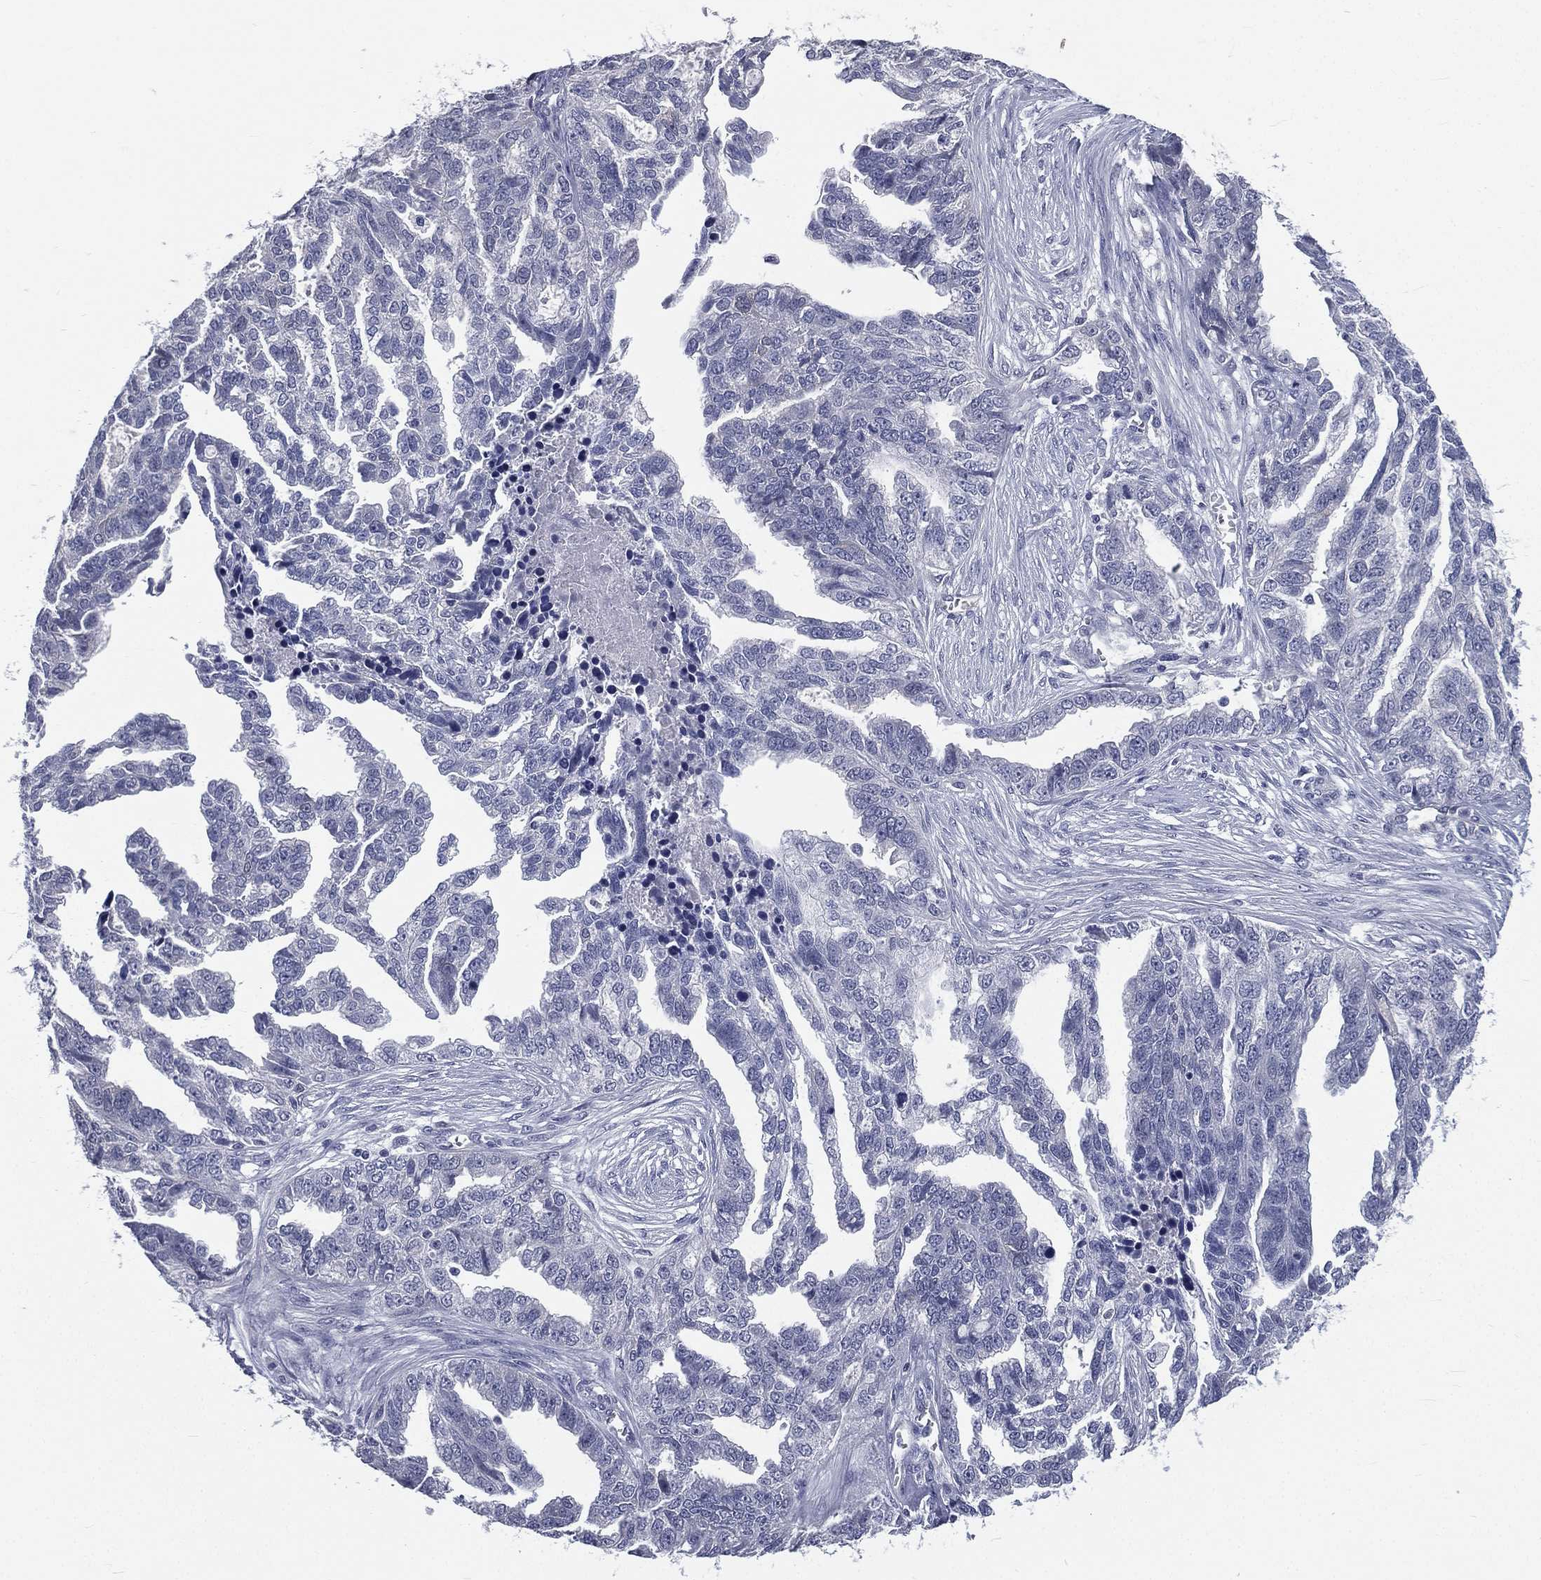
{"staining": {"intensity": "negative", "quantity": "none", "location": "none"}, "tissue": "ovarian cancer", "cell_type": "Tumor cells", "image_type": "cancer", "snomed": [{"axis": "morphology", "description": "Cystadenocarcinoma, serous, NOS"}, {"axis": "topography", "description": "Ovary"}], "caption": "An IHC photomicrograph of ovarian serous cystadenocarcinoma is shown. There is no staining in tumor cells of ovarian serous cystadenocarcinoma.", "gene": "IFT27", "patient": {"sex": "female", "age": 51}}